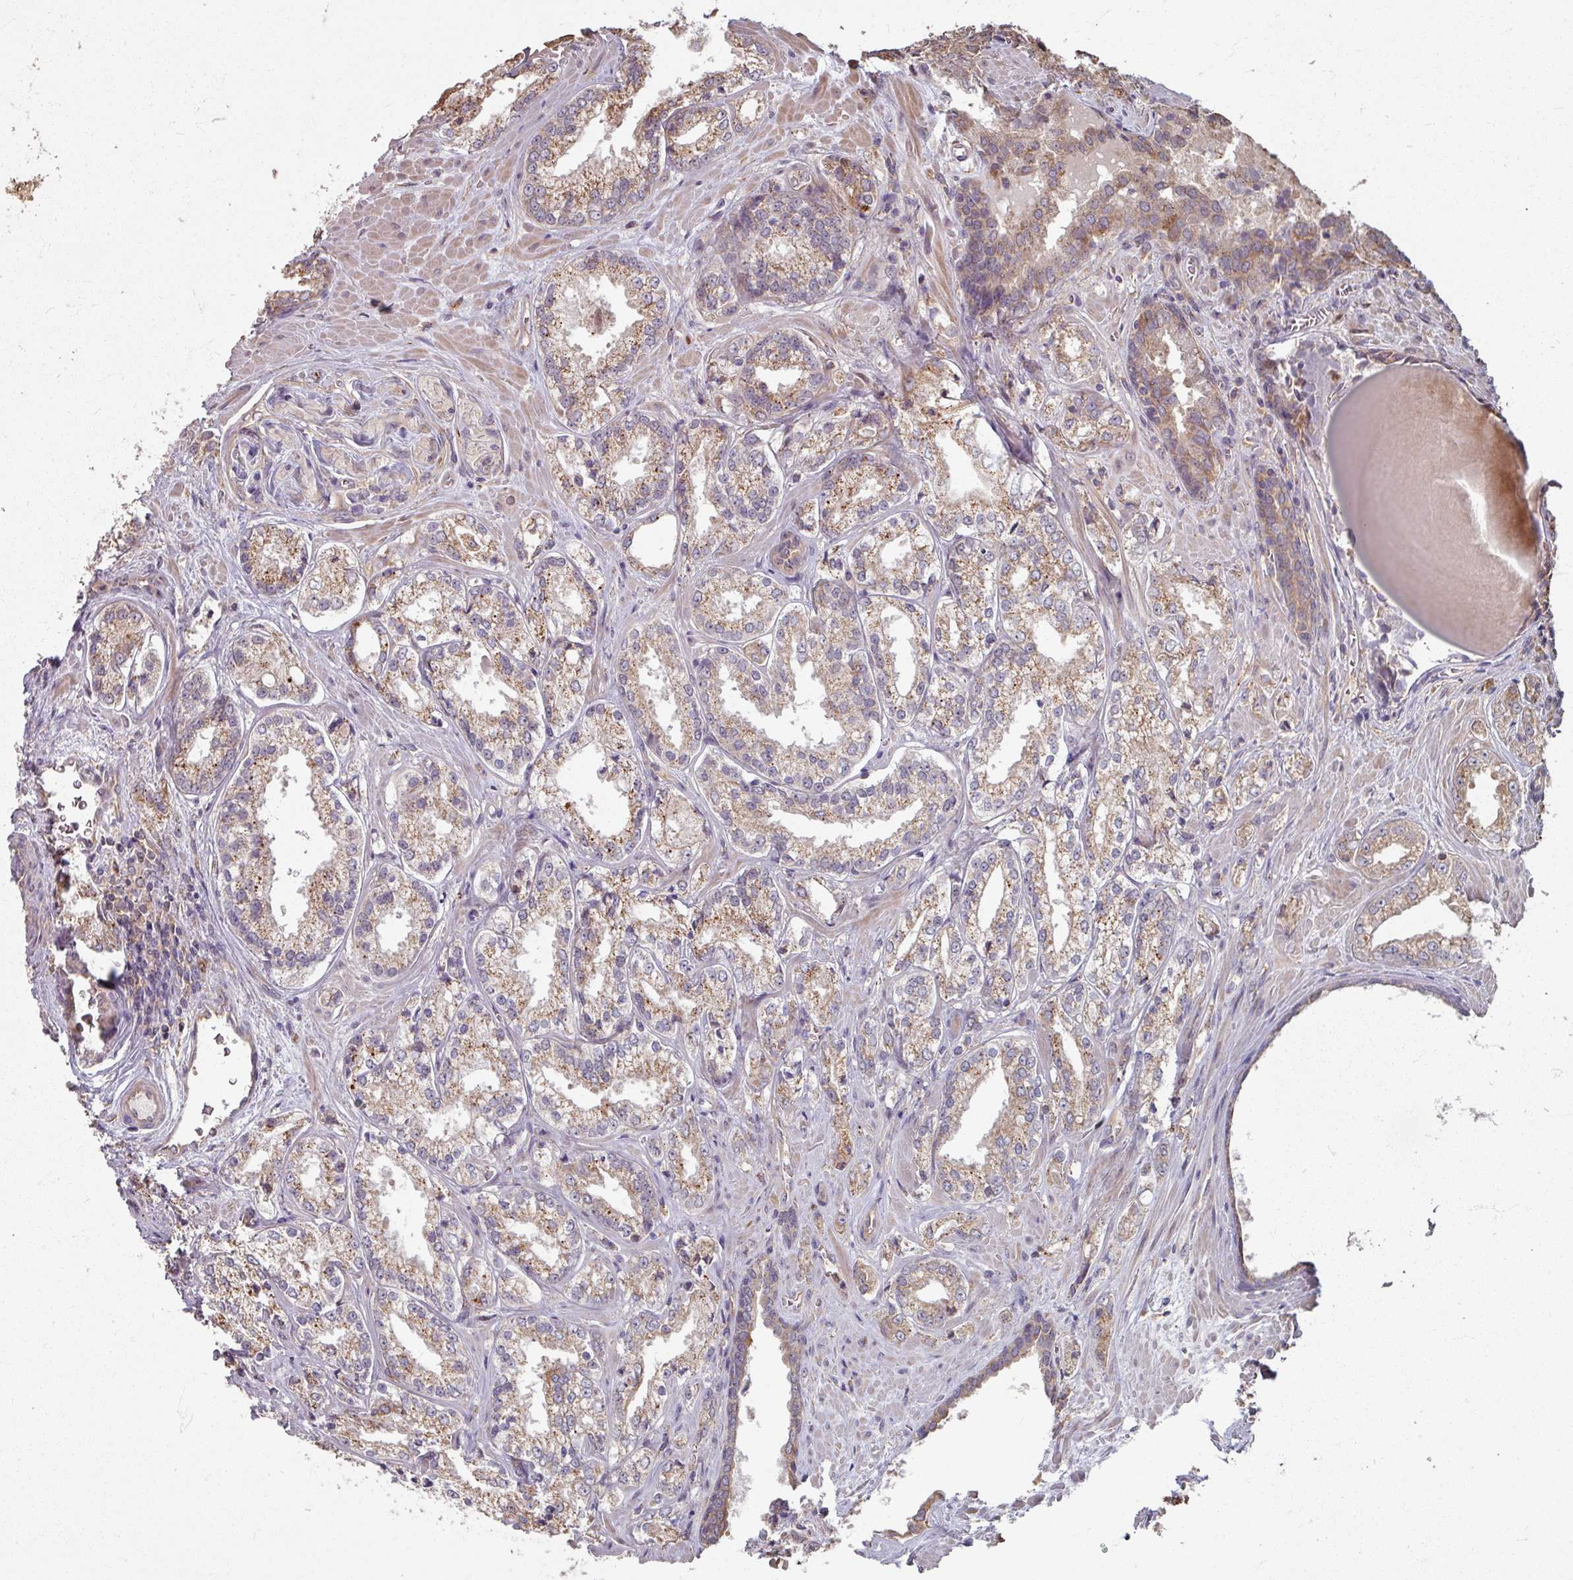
{"staining": {"intensity": "moderate", "quantity": ">75%", "location": "cytoplasmic/membranous"}, "tissue": "prostate cancer", "cell_type": "Tumor cells", "image_type": "cancer", "snomed": [{"axis": "morphology", "description": "Adenocarcinoma, Low grade"}, {"axis": "topography", "description": "Prostate"}], "caption": "This photomicrograph reveals IHC staining of human prostate adenocarcinoma (low-grade), with medium moderate cytoplasmic/membranous positivity in approximately >75% of tumor cells.", "gene": "CCDC68", "patient": {"sex": "male", "age": 47}}